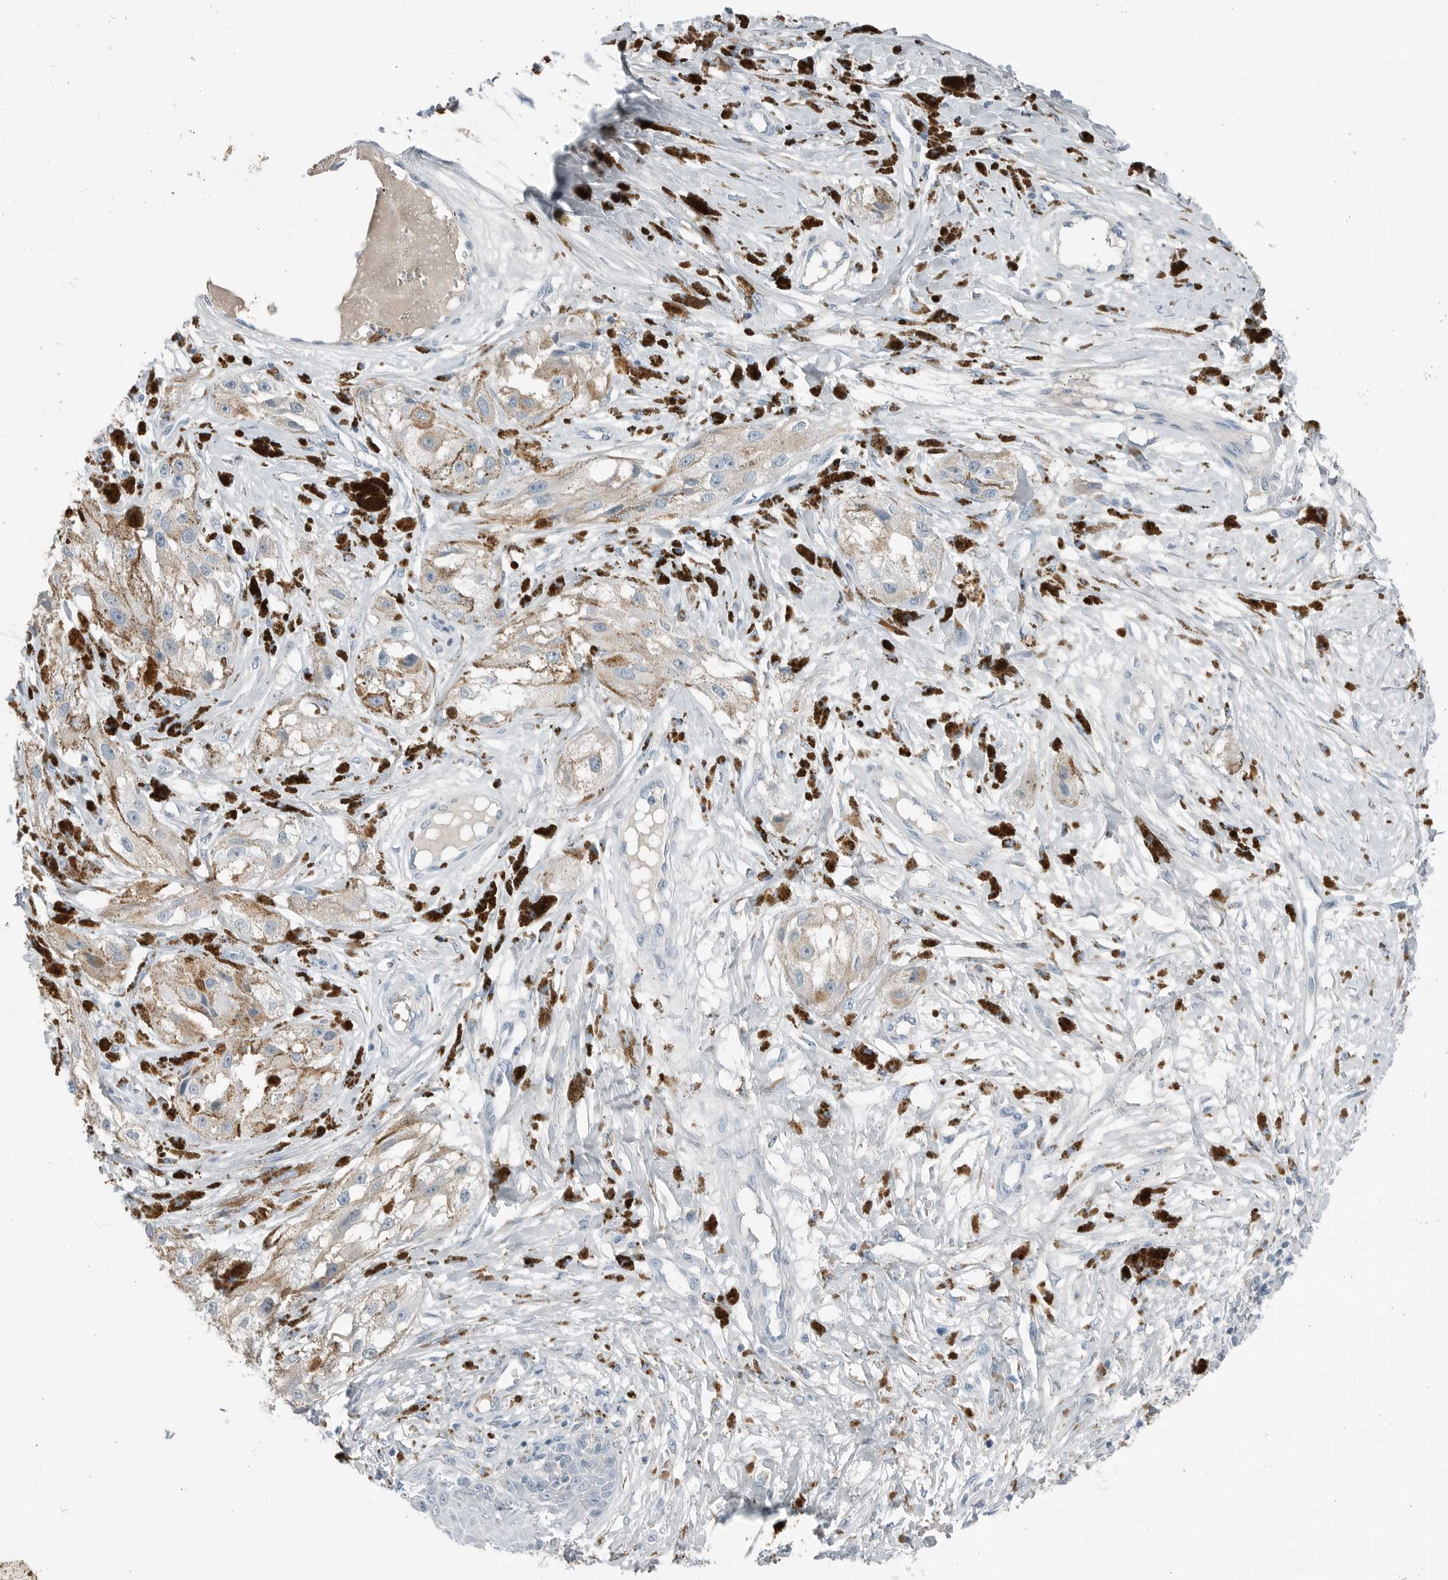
{"staining": {"intensity": "negative", "quantity": "none", "location": "none"}, "tissue": "melanoma", "cell_type": "Tumor cells", "image_type": "cancer", "snomed": [{"axis": "morphology", "description": "Malignant melanoma, NOS"}, {"axis": "topography", "description": "Skin"}], "caption": "Immunohistochemistry photomicrograph of neoplastic tissue: malignant melanoma stained with DAB (3,3'-diaminobenzidine) shows no significant protein positivity in tumor cells.", "gene": "SERPINB7", "patient": {"sex": "male", "age": 88}}